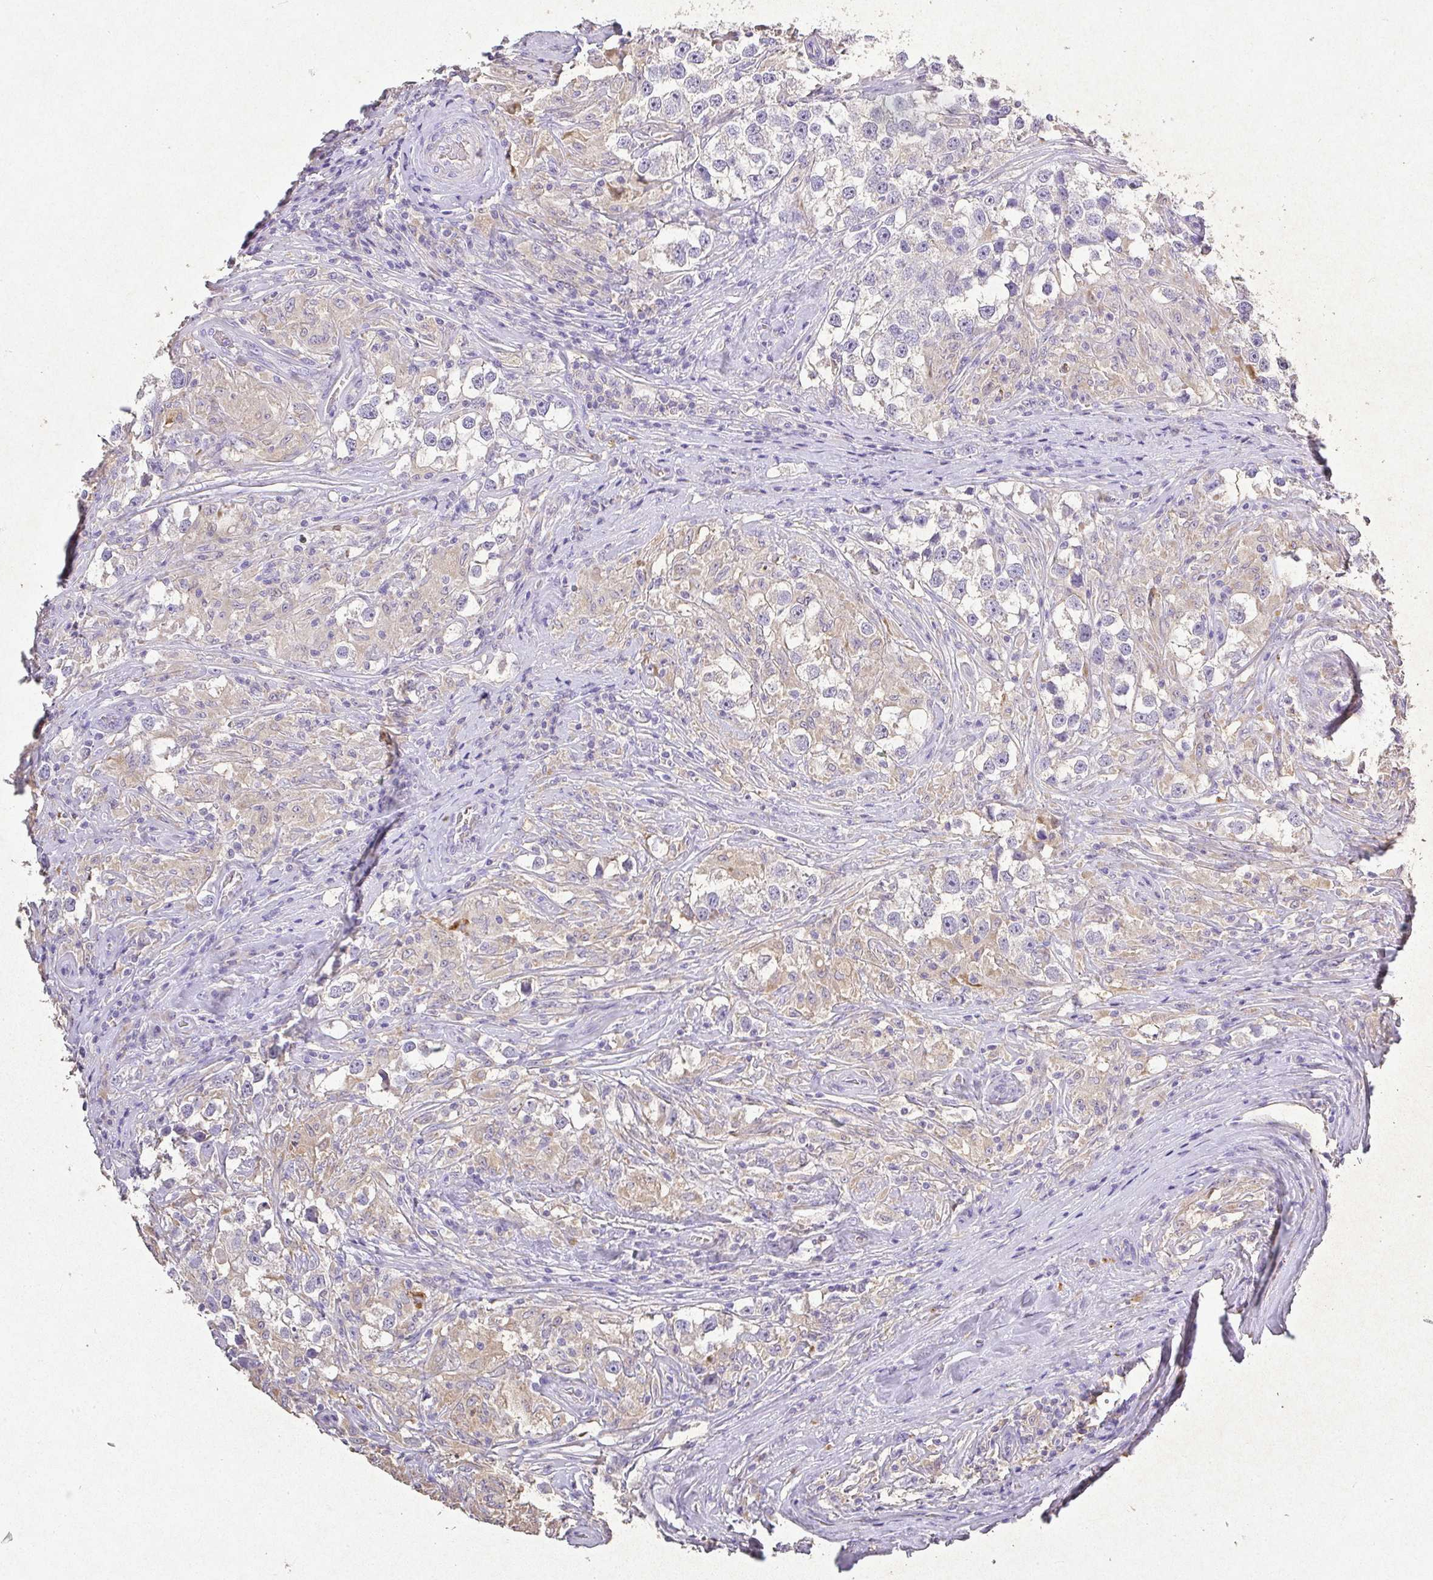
{"staining": {"intensity": "negative", "quantity": "none", "location": "none"}, "tissue": "testis cancer", "cell_type": "Tumor cells", "image_type": "cancer", "snomed": [{"axis": "morphology", "description": "Seminoma, NOS"}, {"axis": "topography", "description": "Testis"}], "caption": "Immunohistochemistry (IHC) of testis cancer demonstrates no staining in tumor cells. (Immunohistochemistry, brightfield microscopy, high magnification).", "gene": "RPS2", "patient": {"sex": "male", "age": 46}}